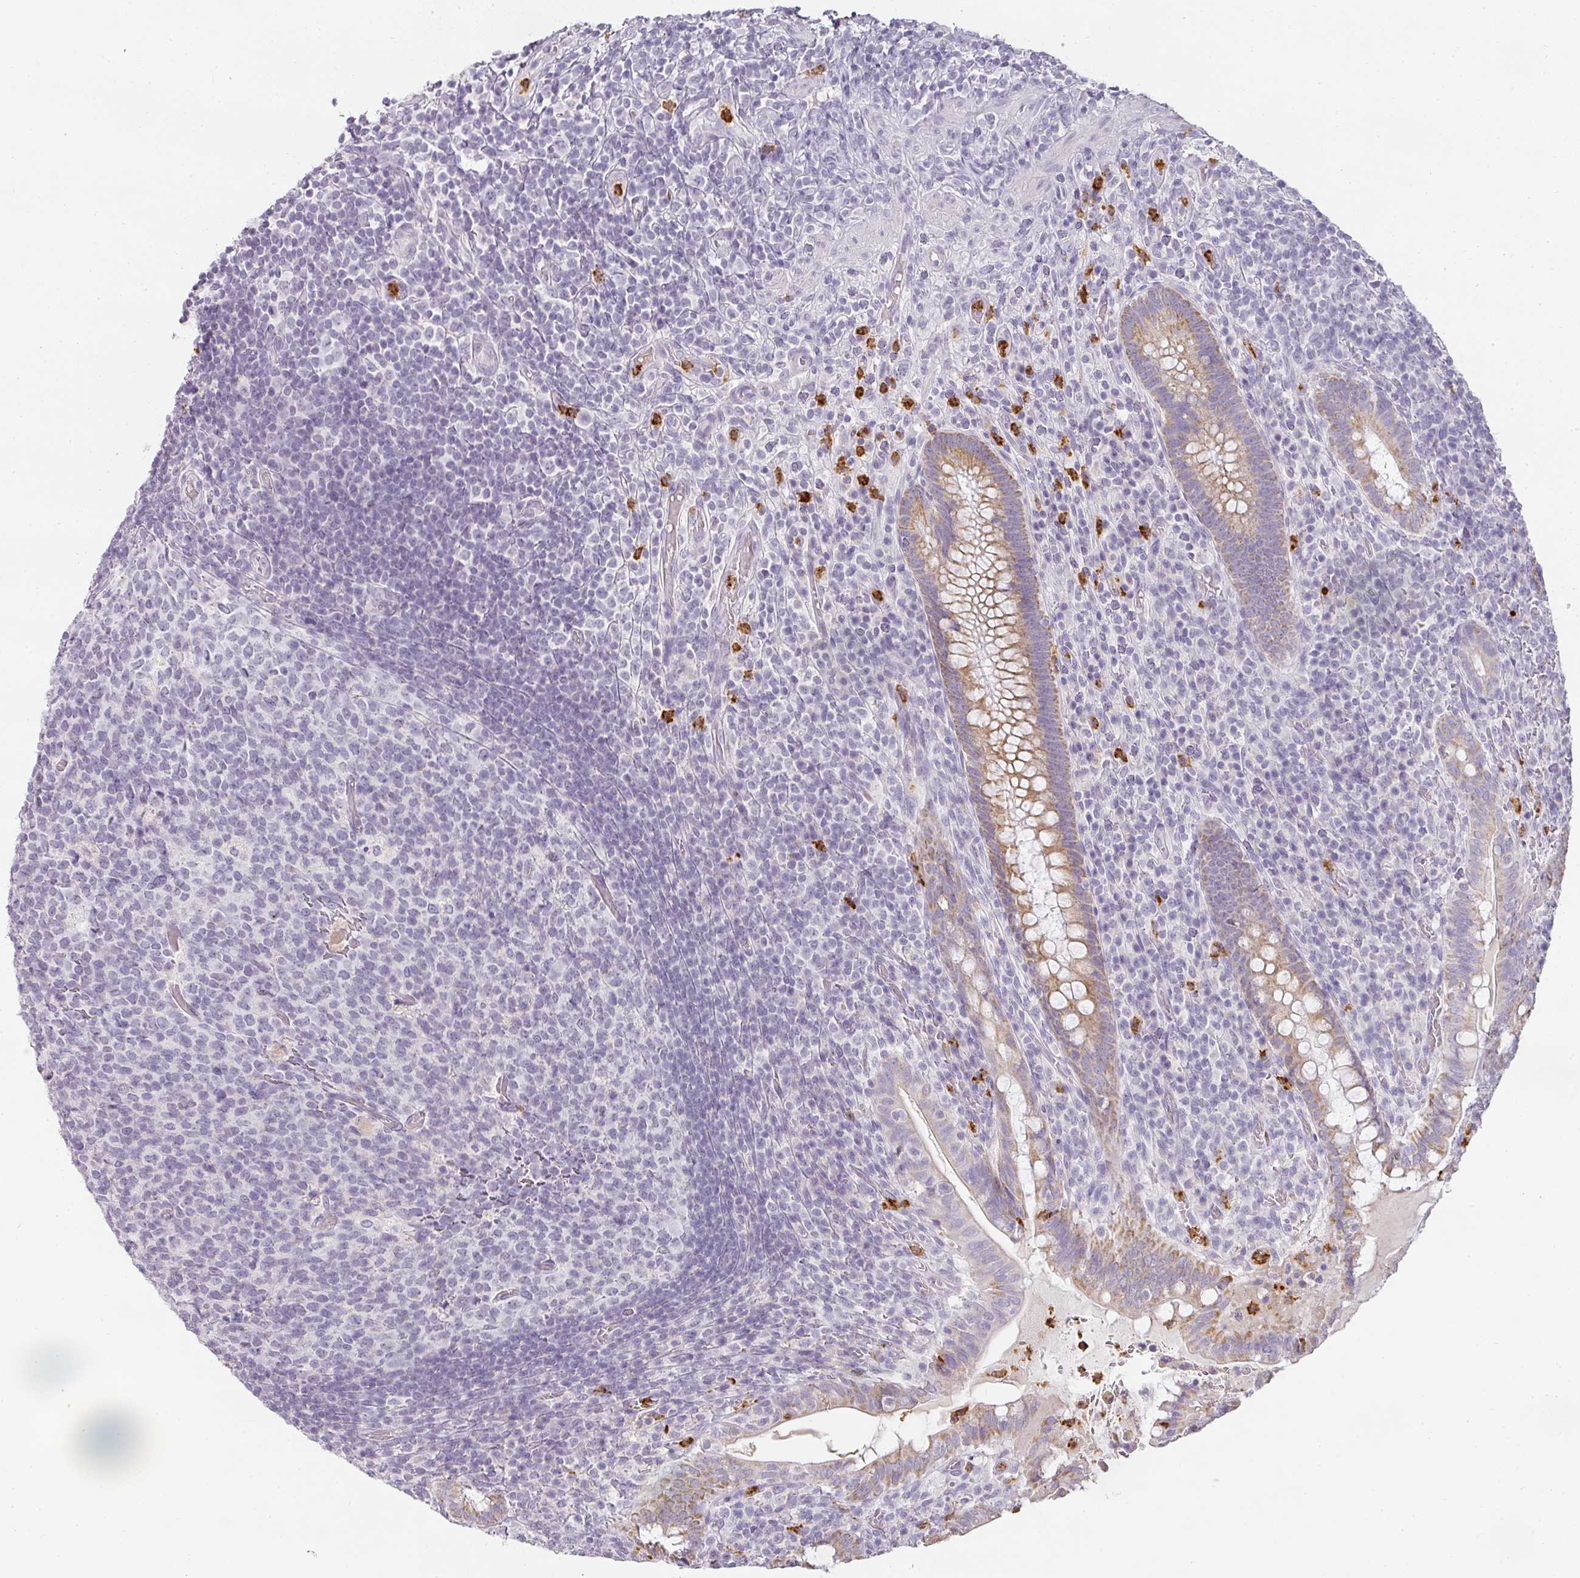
{"staining": {"intensity": "moderate", "quantity": ">75%", "location": "cytoplasmic/membranous"}, "tissue": "appendix", "cell_type": "Glandular cells", "image_type": "normal", "snomed": [{"axis": "morphology", "description": "Normal tissue, NOS"}, {"axis": "topography", "description": "Appendix"}], "caption": "Benign appendix demonstrates moderate cytoplasmic/membranous positivity in approximately >75% of glandular cells, visualized by immunohistochemistry. (Brightfield microscopy of DAB IHC at high magnification).", "gene": "CAMP", "patient": {"sex": "female", "age": 43}}